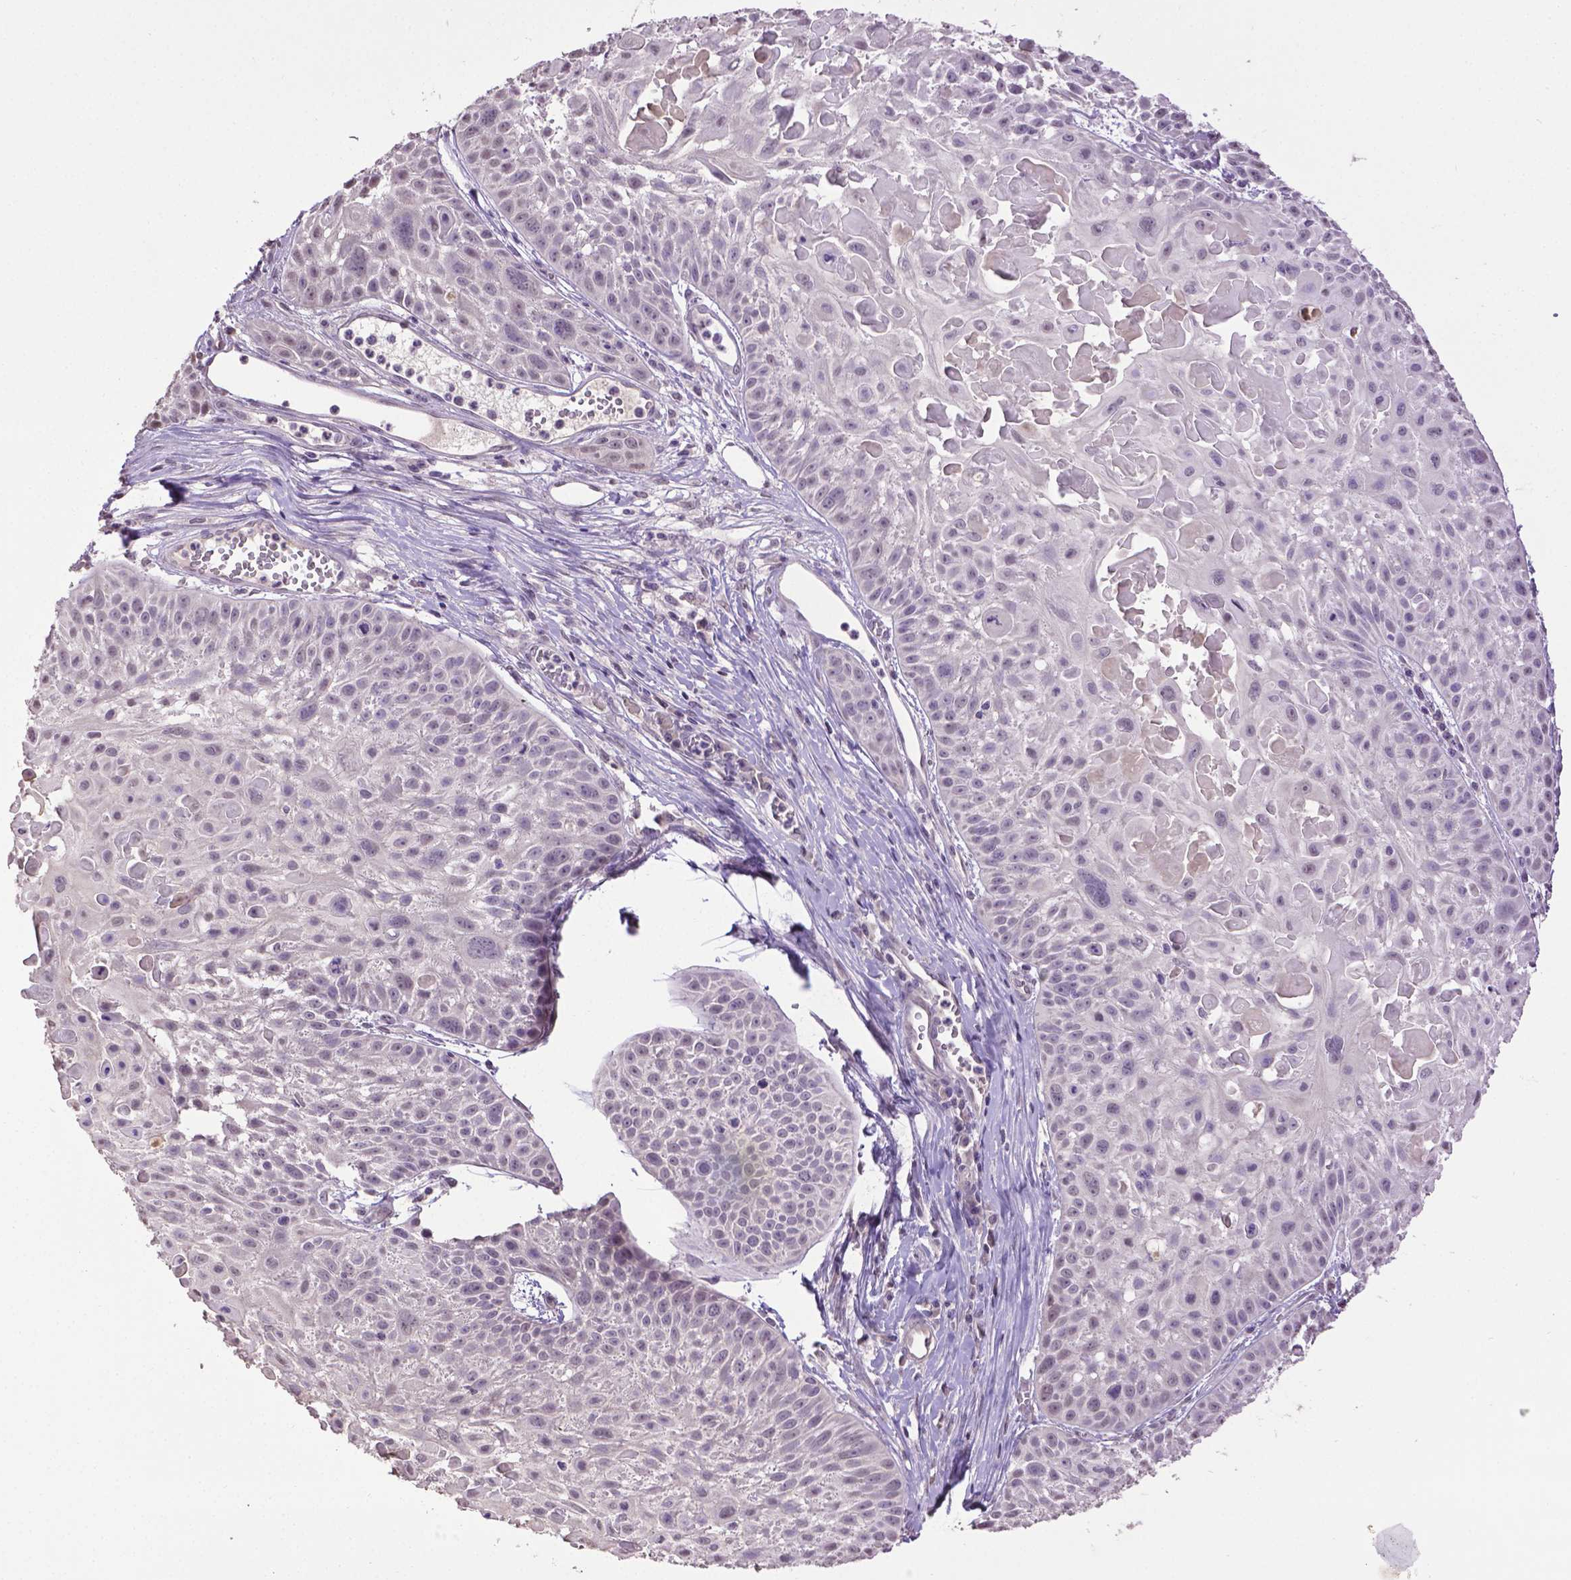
{"staining": {"intensity": "negative", "quantity": "none", "location": "none"}, "tissue": "skin cancer", "cell_type": "Tumor cells", "image_type": "cancer", "snomed": [{"axis": "morphology", "description": "Squamous cell carcinoma, NOS"}, {"axis": "topography", "description": "Skin"}, {"axis": "topography", "description": "Anal"}], "caption": "There is no significant expression in tumor cells of squamous cell carcinoma (skin).", "gene": "CPM", "patient": {"sex": "female", "age": 75}}